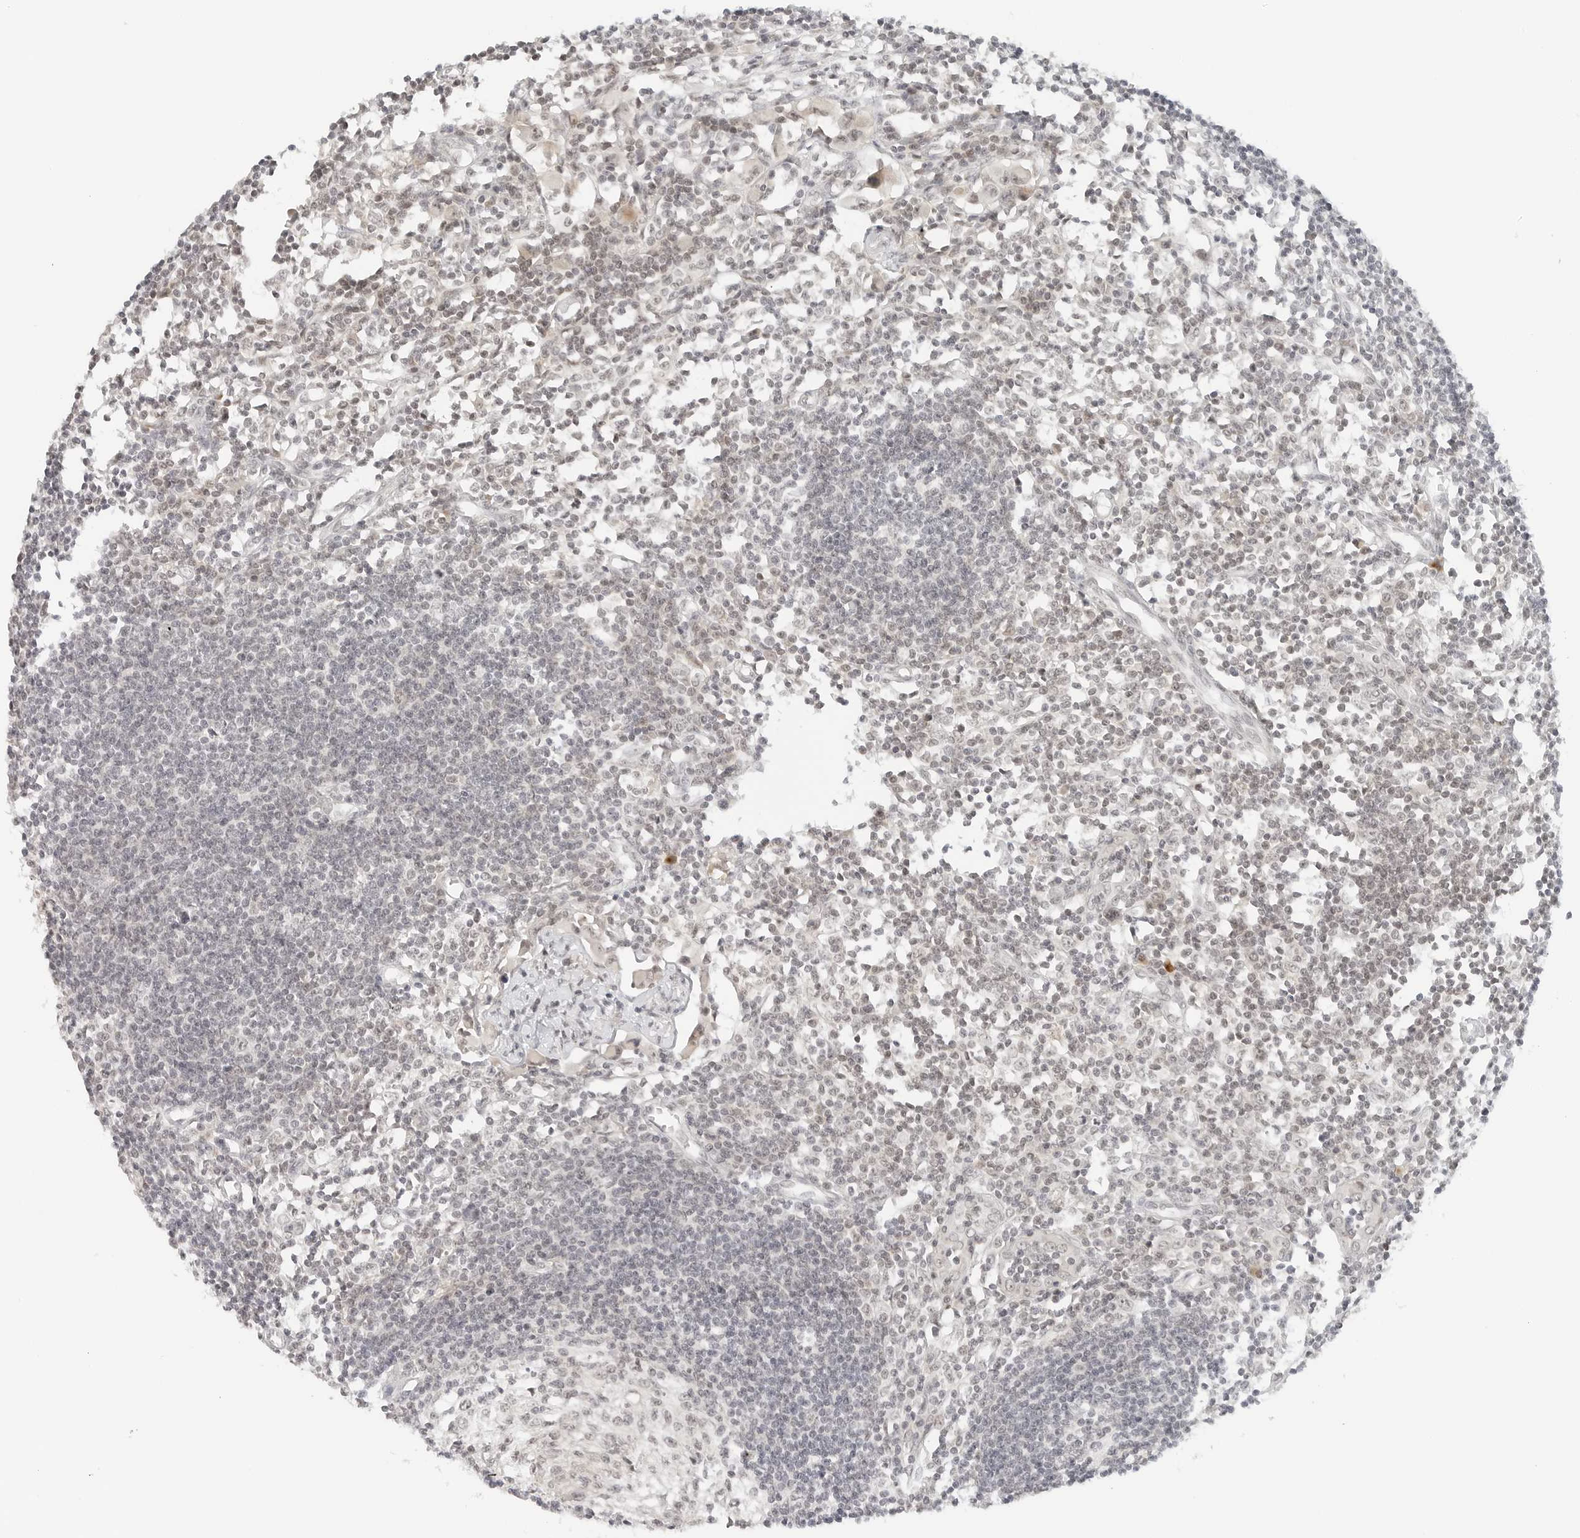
{"staining": {"intensity": "weak", "quantity": "25%-75%", "location": "nuclear"}, "tissue": "lymph node", "cell_type": "Germinal center cells", "image_type": "normal", "snomed": [{"axis": "morphology", "description": "Normal tissue, NOS"}, {"axis": "morphology", "description": "Malignant melanoma, Metastatic site"}, {"axis": "topography", "description": "Lymph node"}], "caption": "Germinal center cells exhibit weak nuclear staining in approximately 25%-75% of cells in unremarkable lymph node.", "gene": "NEO1", "patient": {"sex": "male", "age": 41}}